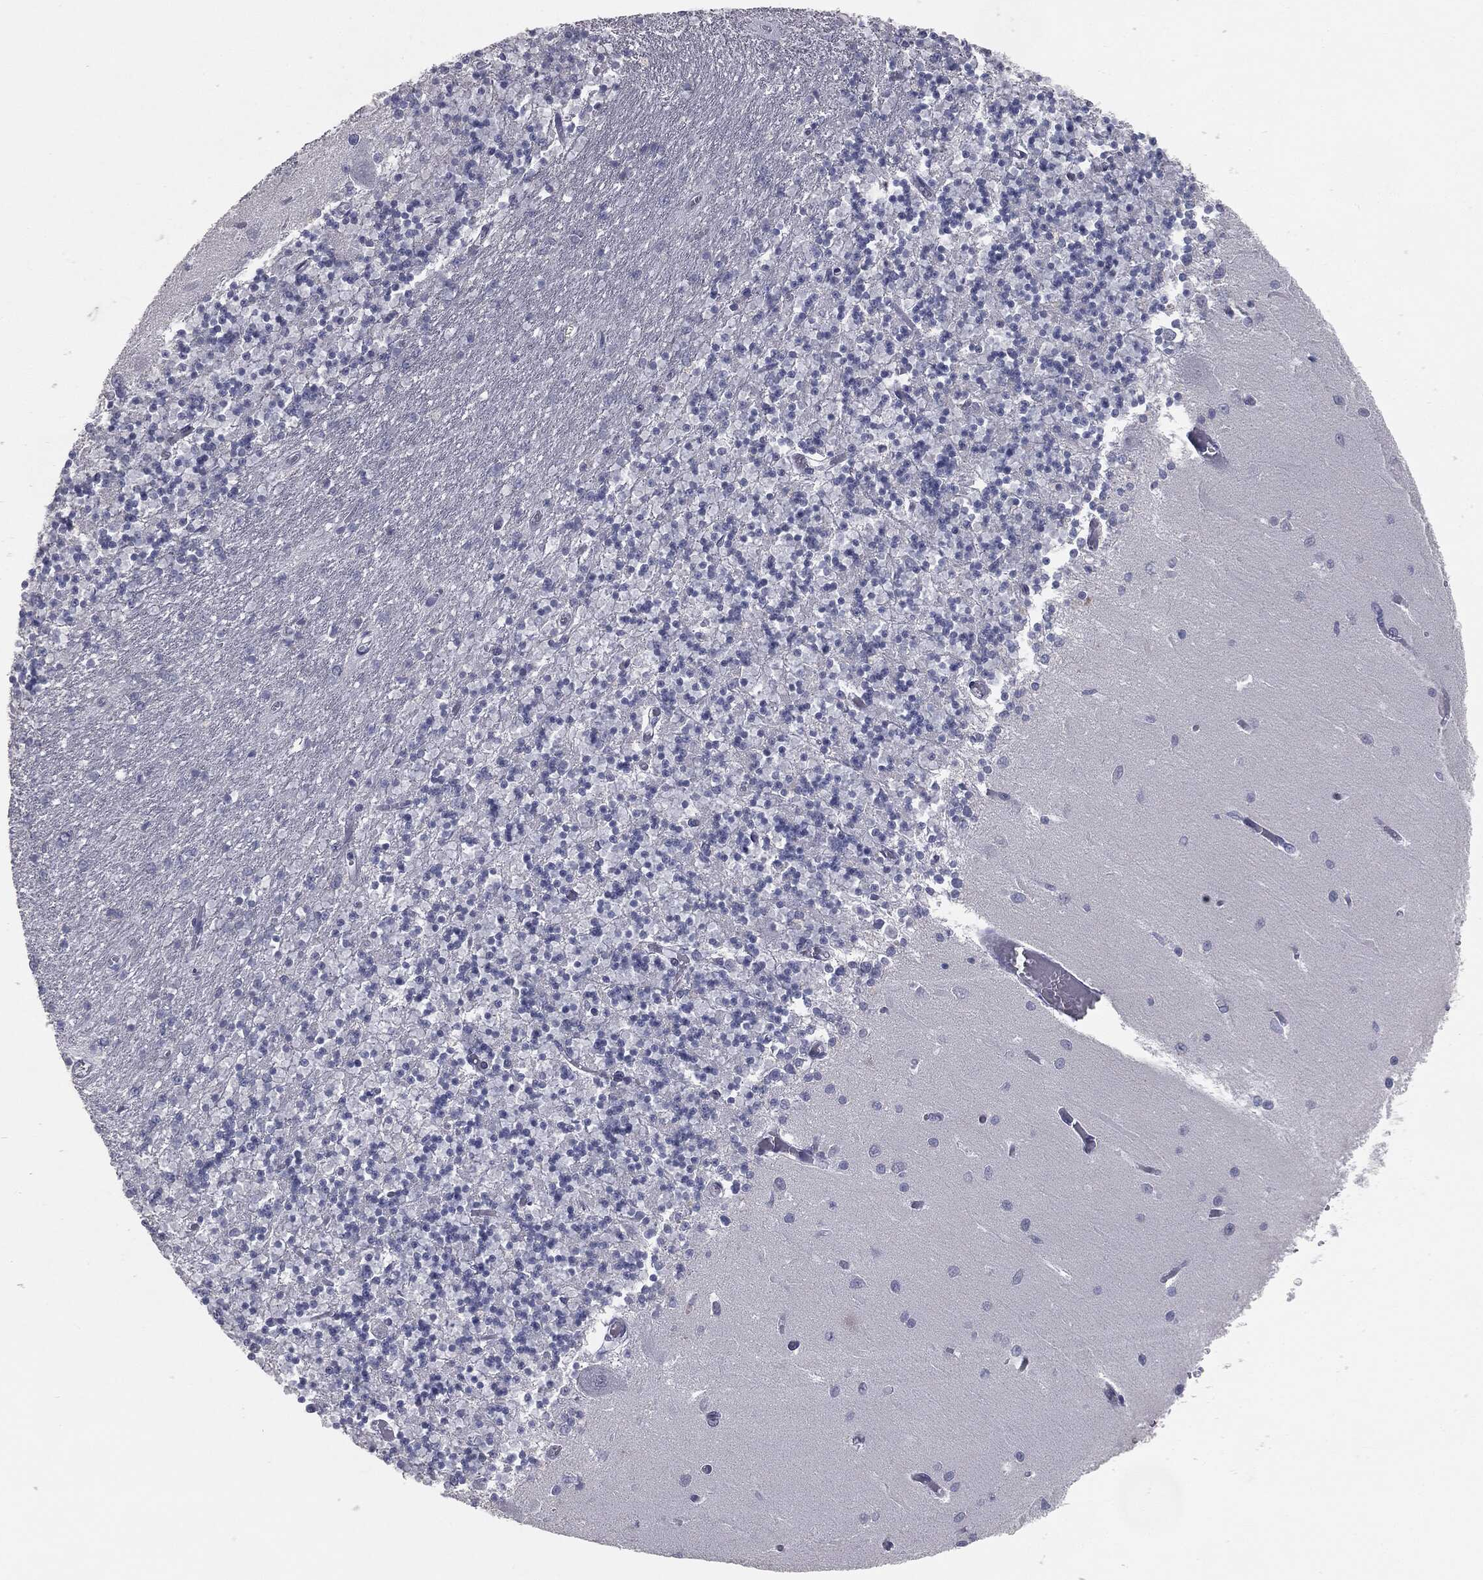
{"staining": {"intensity": "negative", "quantity": "none", "location": "none"}, "tissue": "cerebellum", "cell_type": "Cells in granular layer", "image_type": "normal", "snomed": [{"axis": "morphology", "description": "Normal tissue, NOS"}, {"axis": "topography", "description": "Cerebellum"}], "caption": "Immunohistochemistry (IHC) histopathology image of normal human cerebellum stained for a protein (brown), which shows no staining in cells in granular layer.", "gene": "PRAME", "patient": {"sex": "female", "age": 64}}